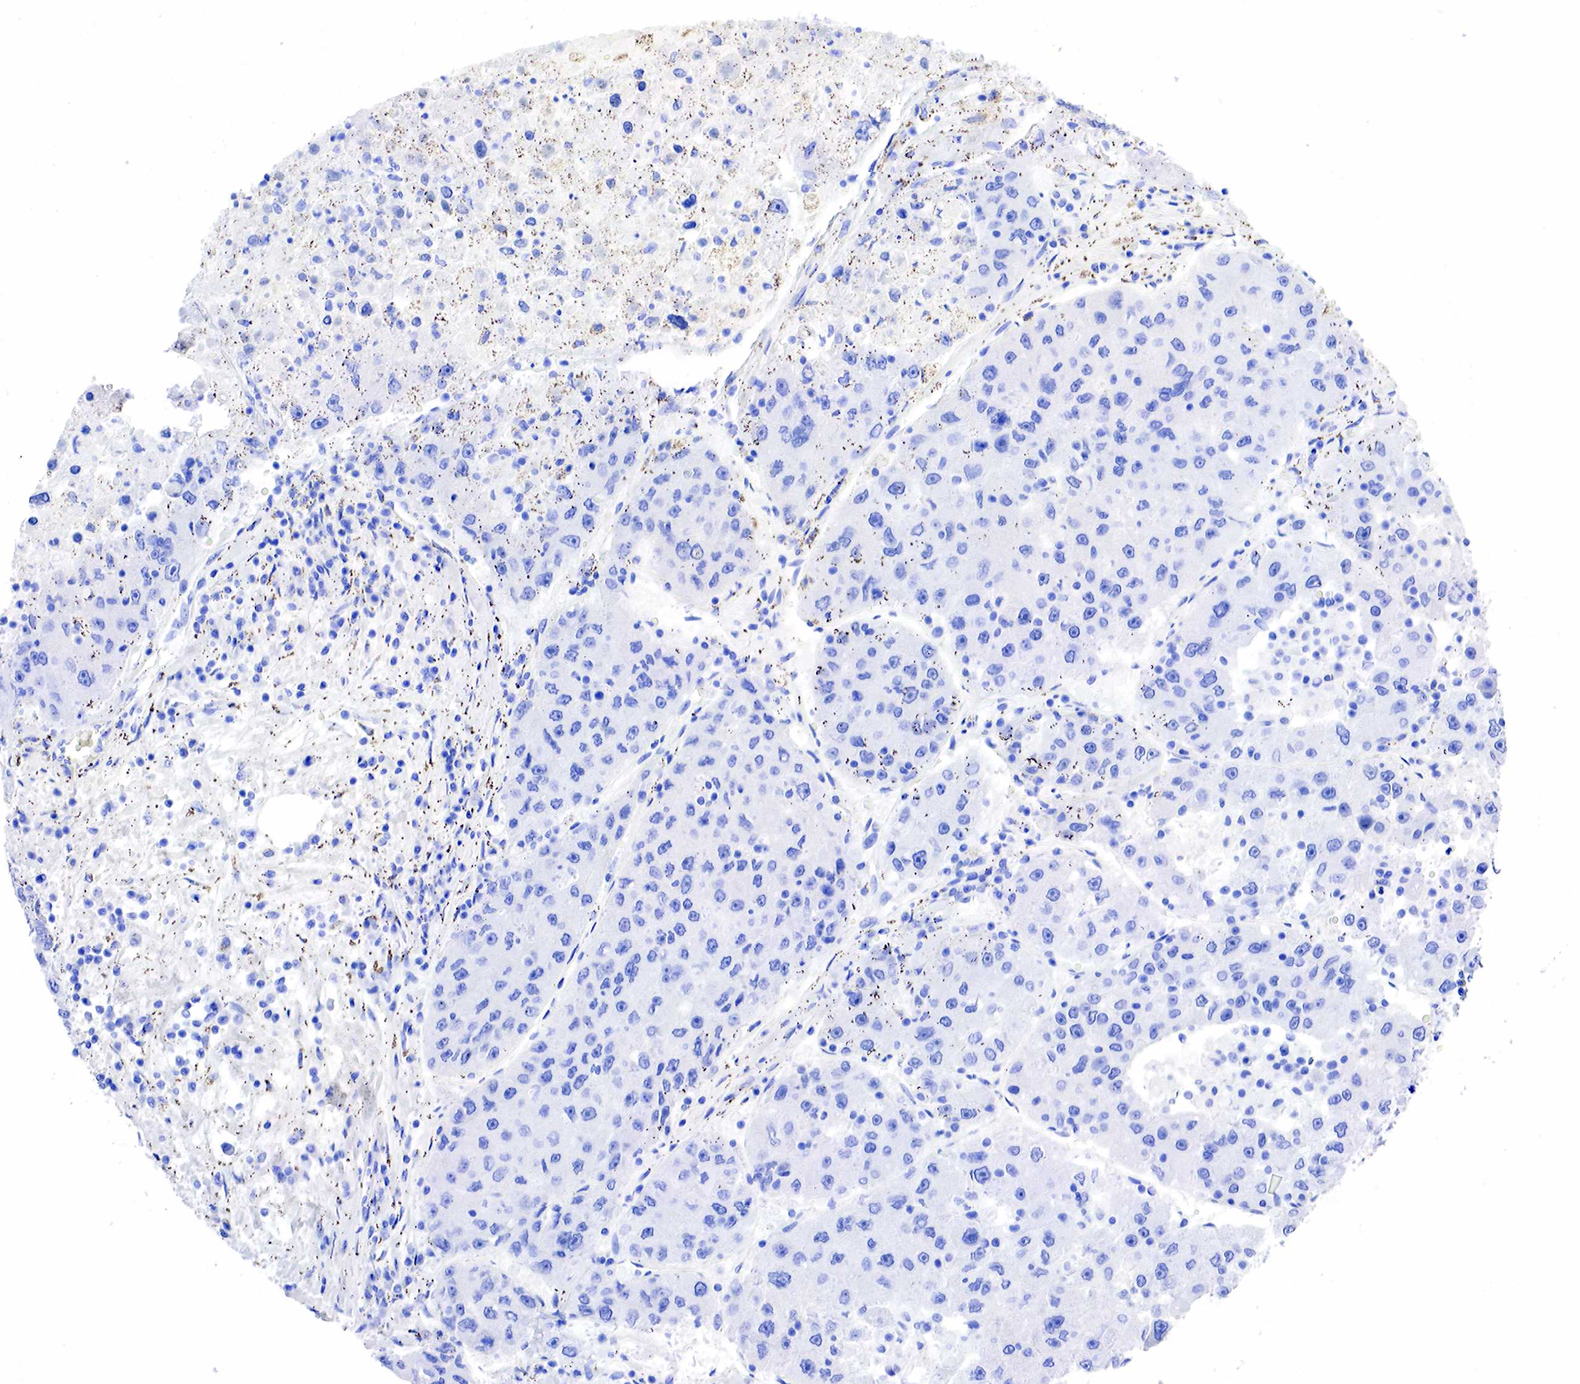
{"staining": {"intensity": "negative", "quantity": "none", "location": "none"}, "tissue": "liver cancer", "cell_type": "Tumor cells", "image_type": "cancer", "snomed": [{"axis": "morphology", "description": "Carcinoma, Hepatocellular, NOS"}, {"axis": "topography", "description": "Liver"}], "caption": "DAB immunohistochemical staining of liver hepatocellular carcinoma shows no significant positivity in tumor cells.", "gene": "KLK3", "patient": {"sex": "male", "age": 49}}